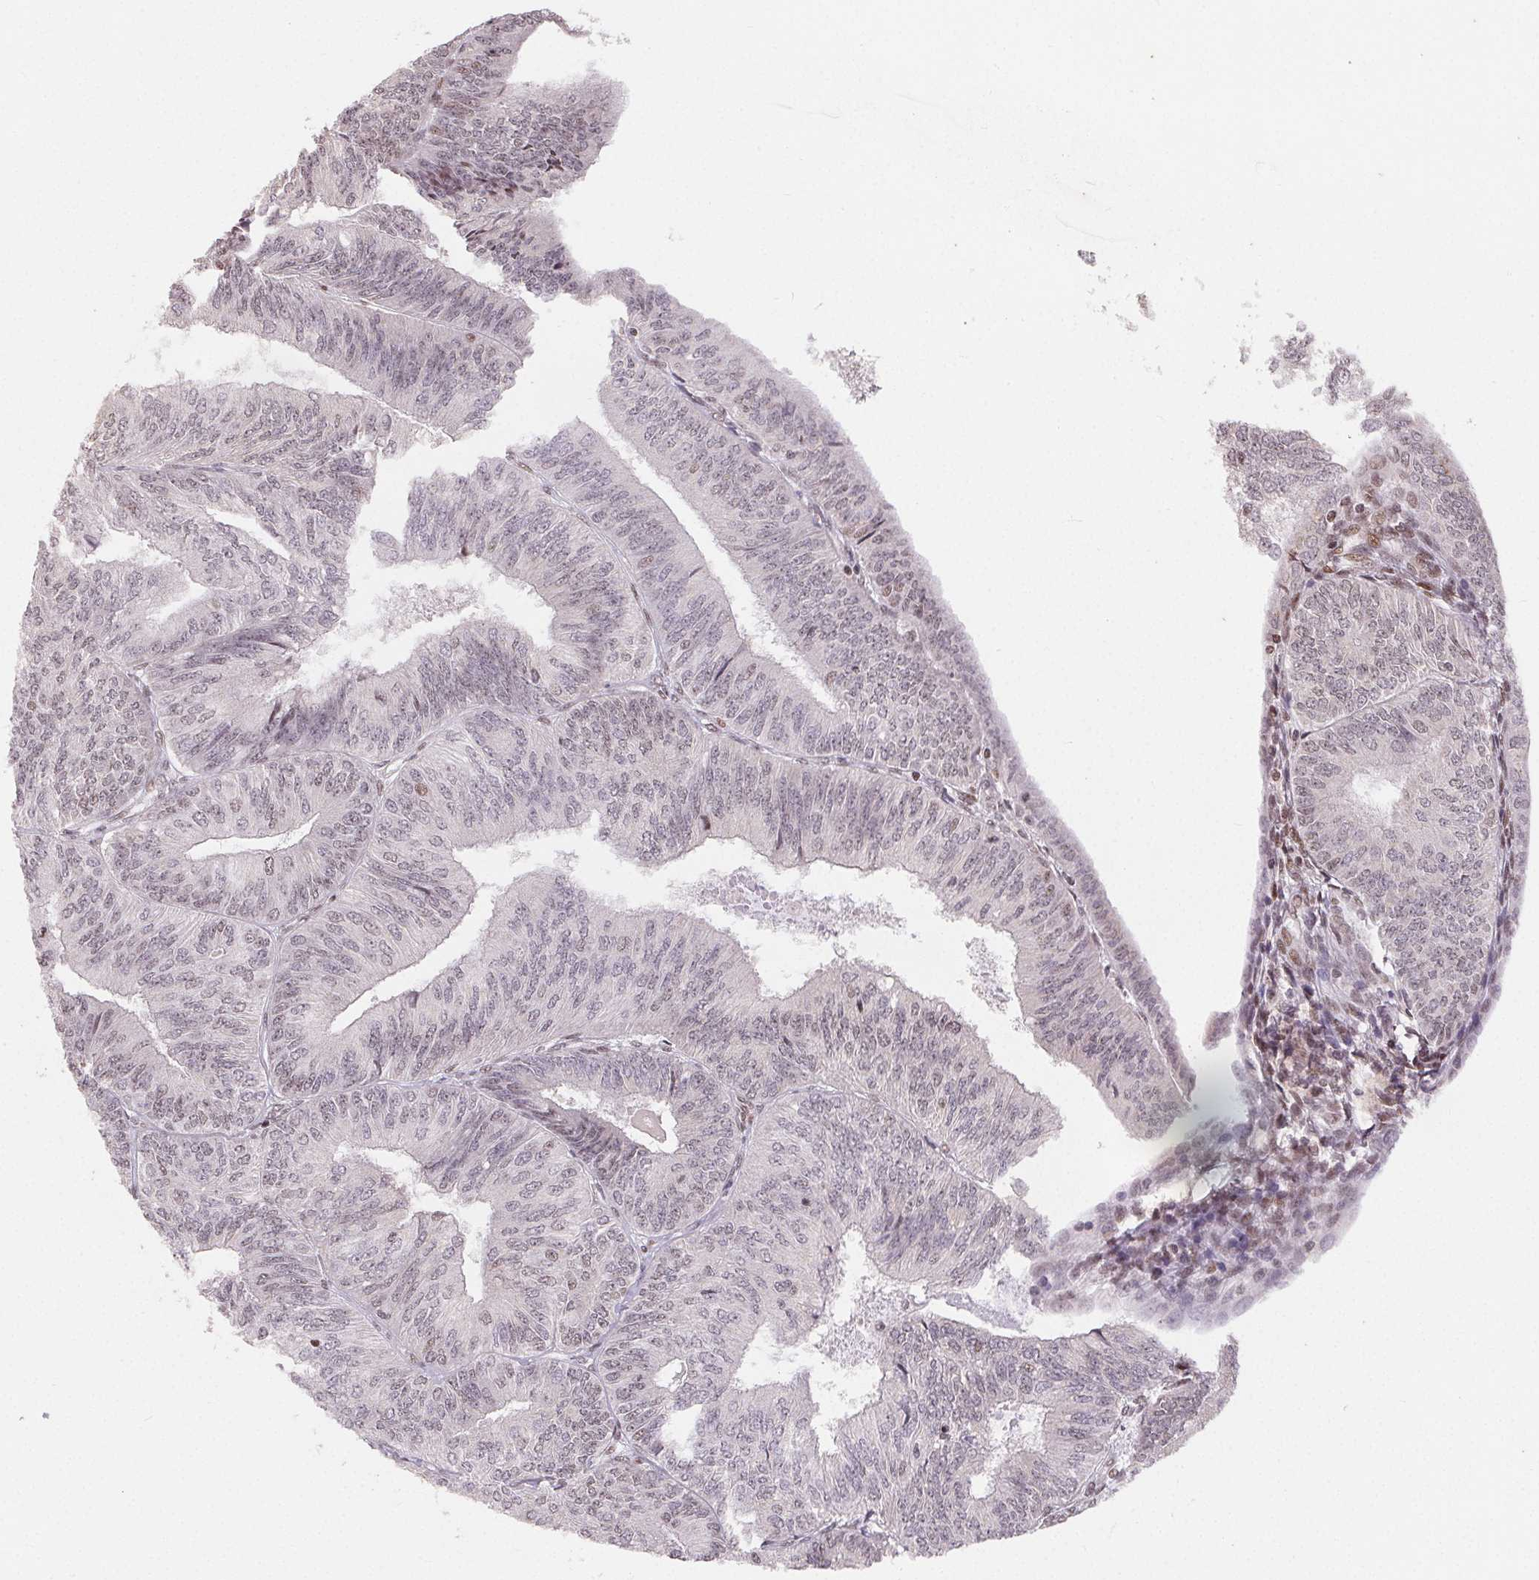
{"staining": {"intensity": "negative", "quantity": "none", "location": "none"}, "tissue": "endometrial cancer", "cell_type": "Tumor cells", "image_type": "cancer", "snomed": [{"axis": "morphology", "description": "Adenocarcinoma, NOS"}, {"axis": "topography", "description": "Endometrium"}], "caption": "Adenocarcinoma (endometrial) was stained to show a protein in brown. There is no significant positivity in tumor cells. (Stains: DAB immunohistochemistry with hematoxylin counter stain, Microscopy: brightfield microscopy at high magnification).", "gene": "MAPKAPK2", "patient": {"sex": "female", "age": 58}}